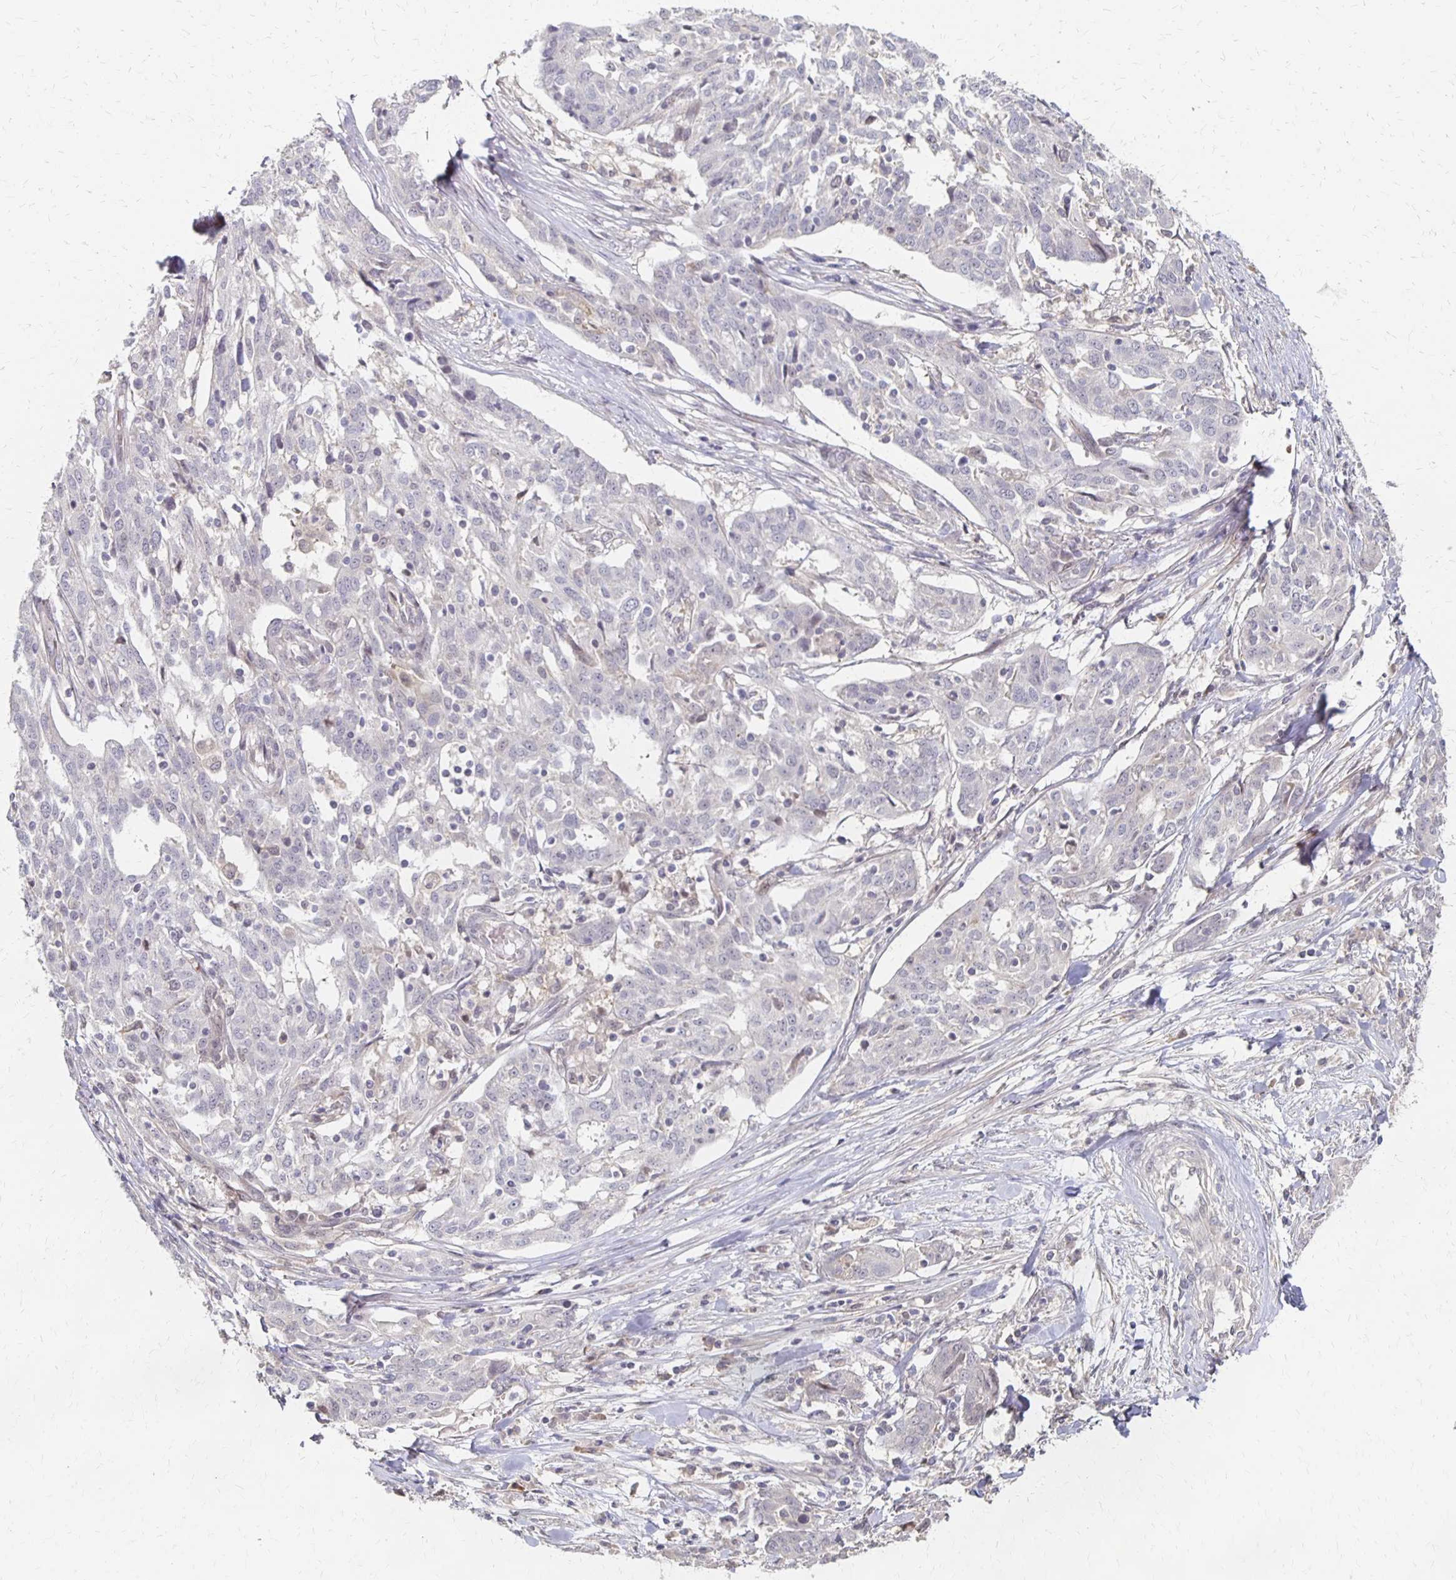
{"staining": {"intensity": "negative", "quantity": "none", "location": "none"}, "tissue": "ovarian cancer", "cell_type": "Tumor cells", "image_type": "cancer", "snomed": [{"axis": "morphology", "description": "Cystadenocarcinoma, serous, NOS"}, {"axis": "topography", "description": "Ovary"}], "caption": "There is no significant staining in tumor cells of serous cystadenocarcinoma (ovarian).", "gene": "PRKCB", "patient": {"sex": "female", "age": 67}}